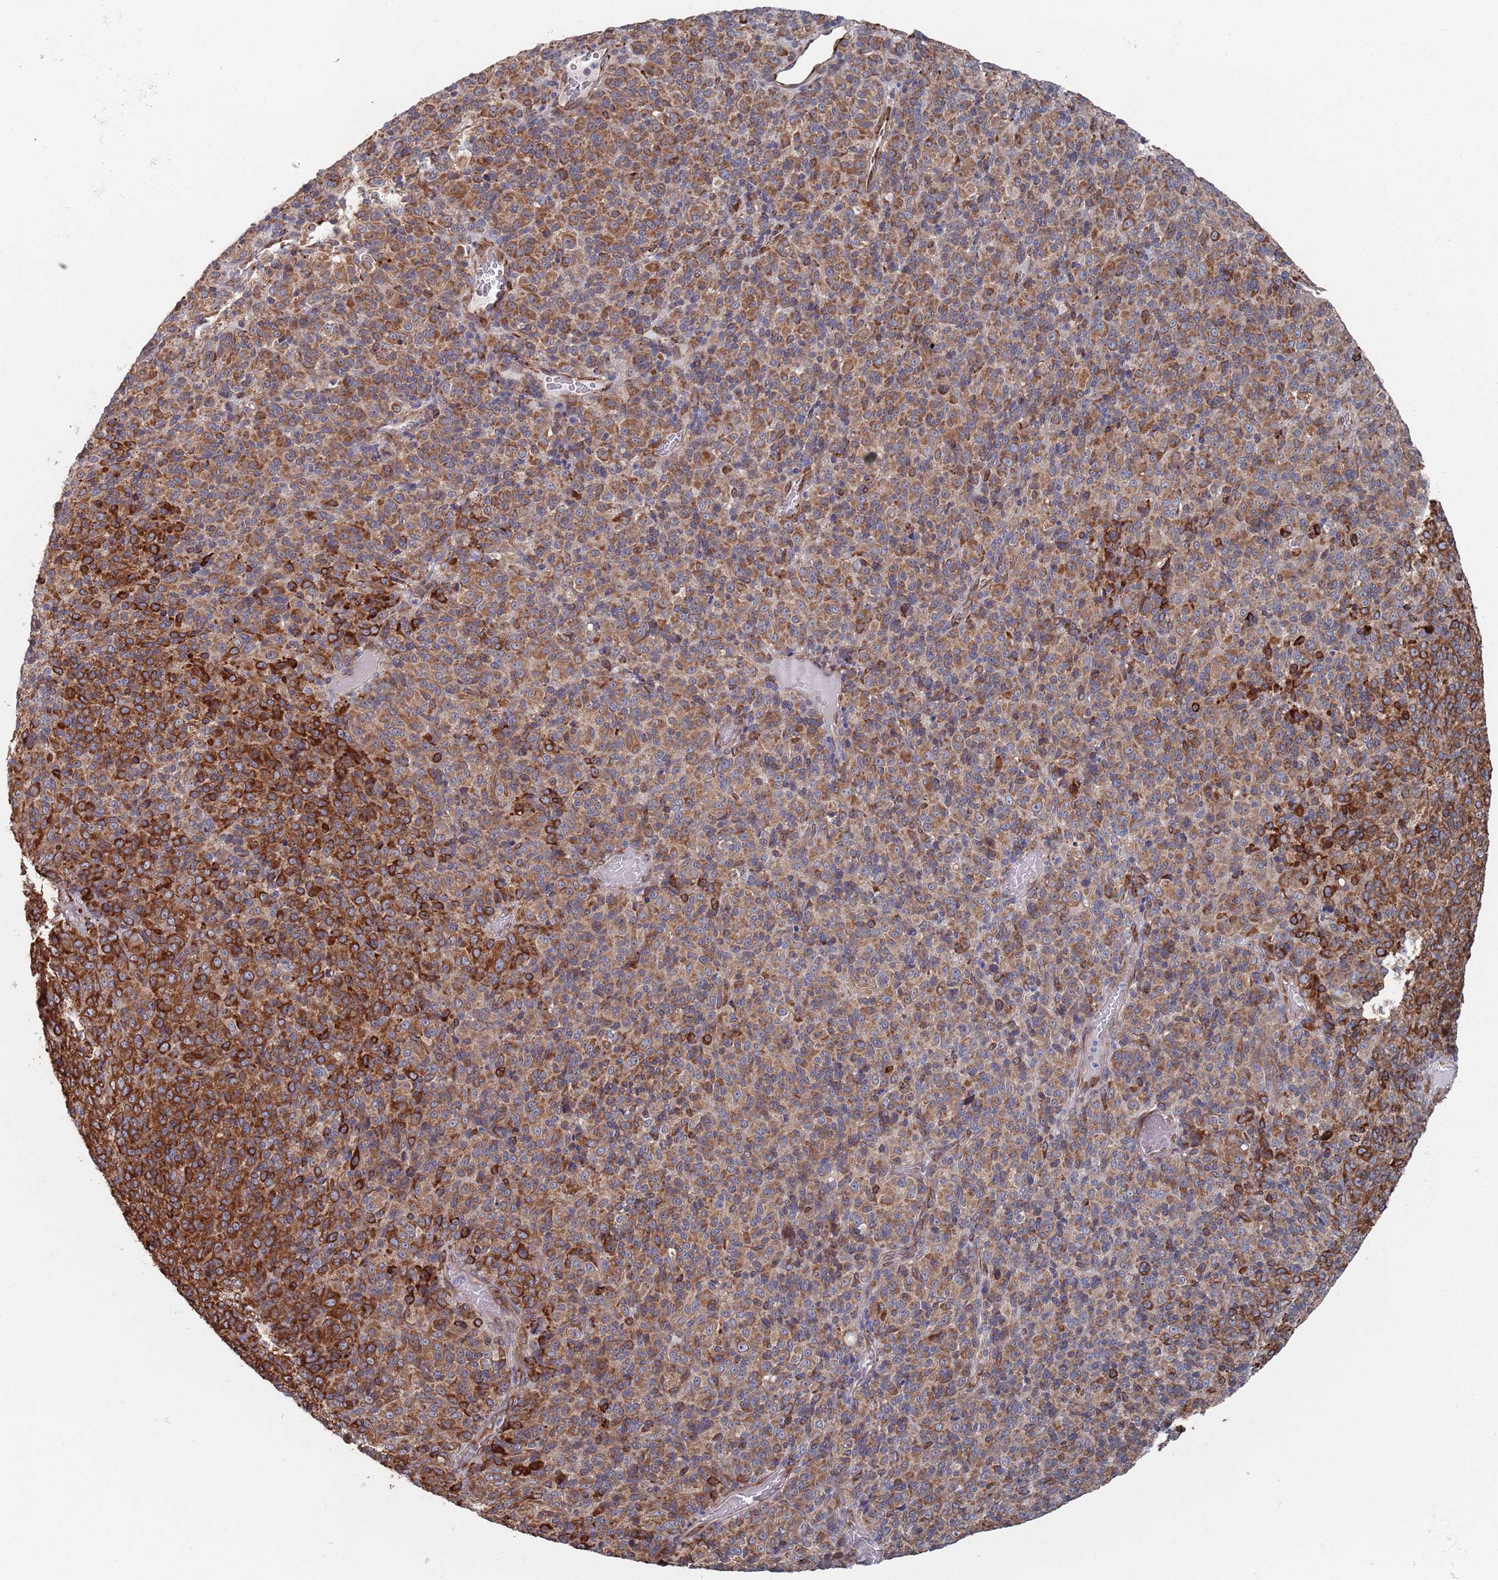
{"staining": {"intensity": "strong", "quantity": ">75%", "location": "cytoplasmic/membranous"}, "tissue": "melanoma", "cell_type": "Tumor cells", "image_type": "cancer", "snomed": [{"axis": "morphology", "description": "Malignant melanoma, Metastatic site"}, {"axis": "topography", "description": "Brain"}], "caption": "High-power microscopy captured an immunohistochemistry (IHC) photomicrograph of melanoma, revealing strong cytoplasmic/membranous staining in about >75% of tumor cells.", "gene": "CCDC106", "patient": {"sex": "female", "age": 56}}